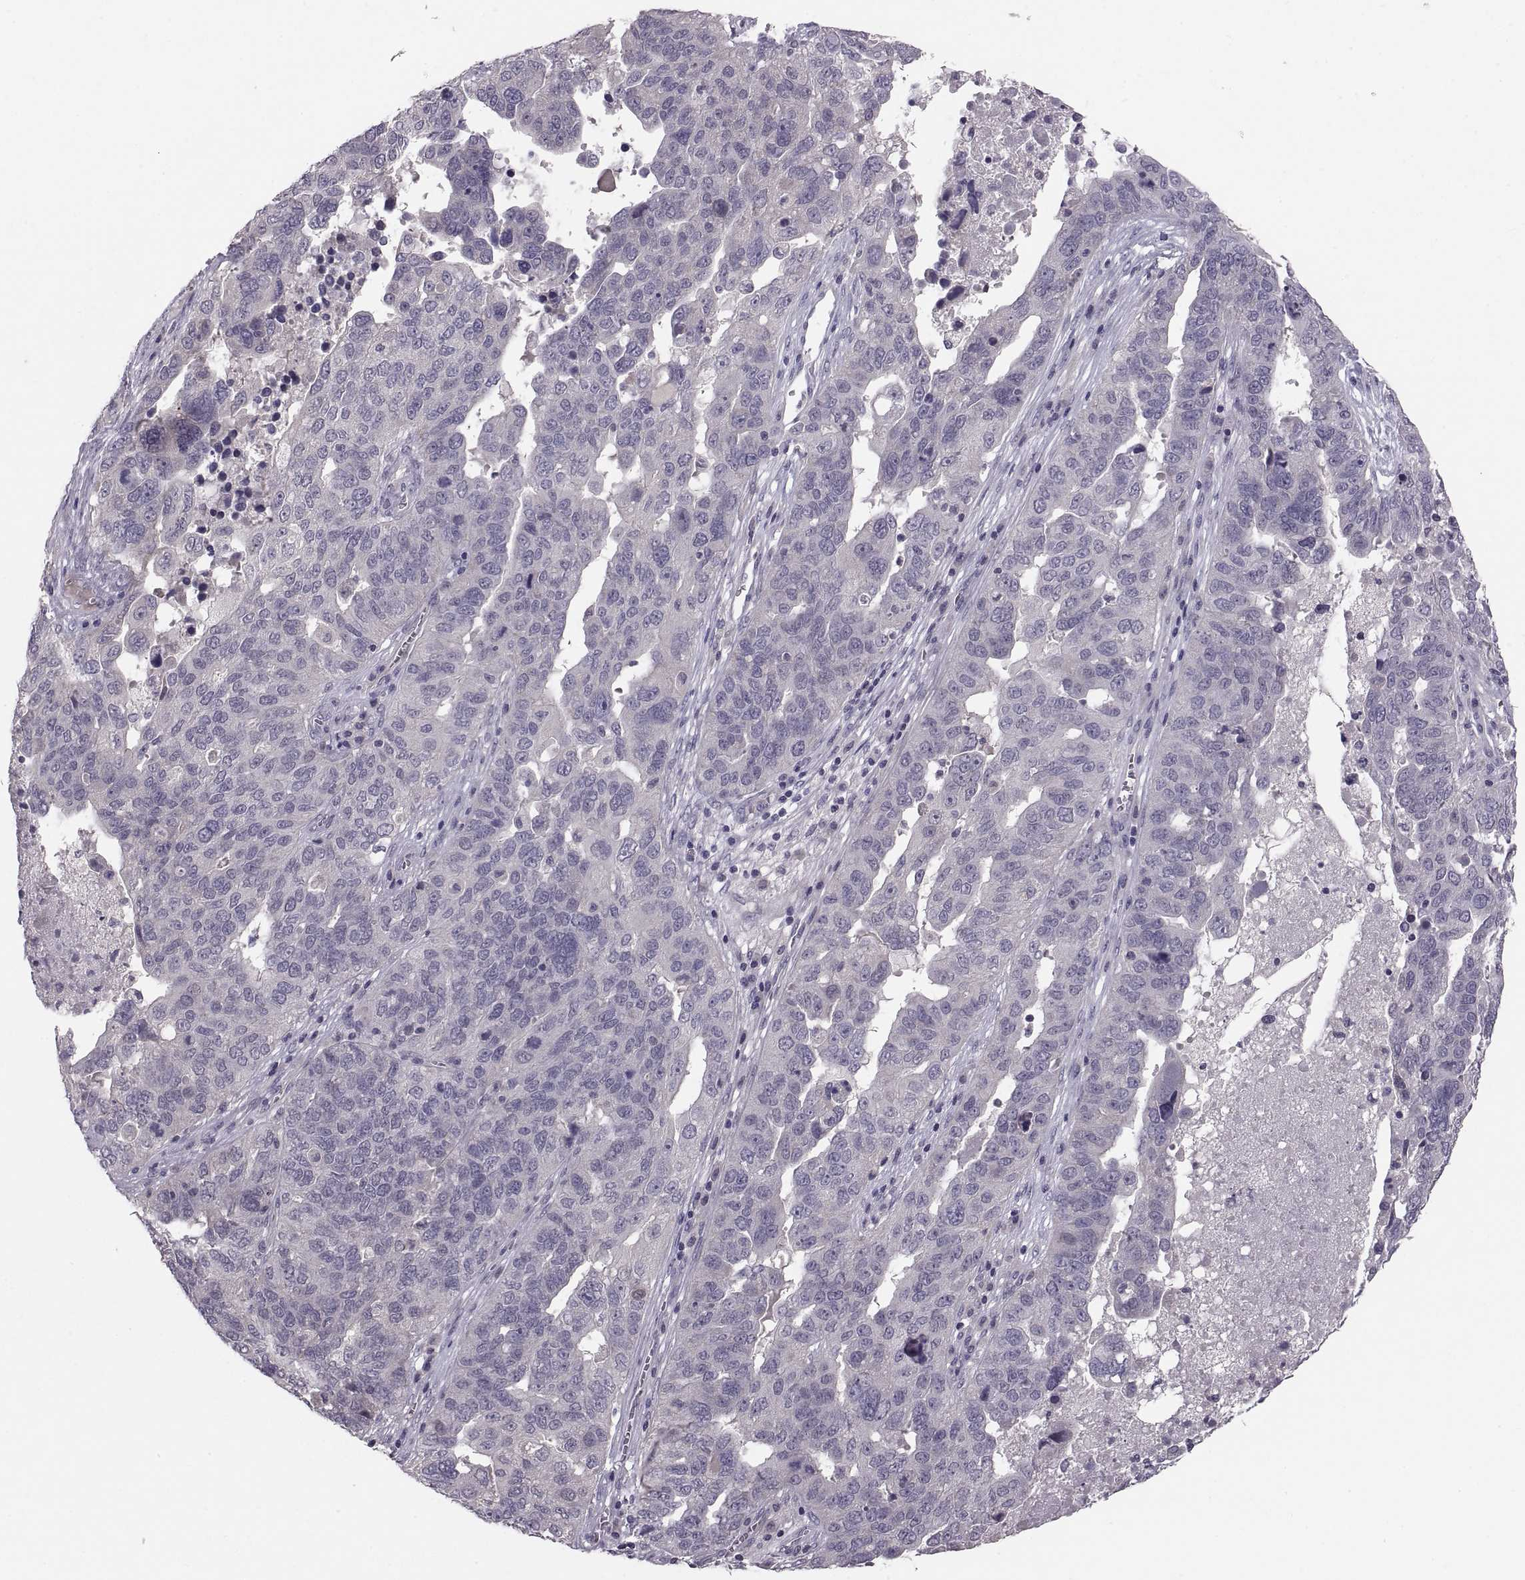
{"staining": {"intensity": "negative", "quantity": "none", "location": "none"}, "tissue": "ovarian cancer", "cell_type": "Tumor cells", "image_type": "cancer", "snomed": [{"axis": "morphology", "description": "Carcinoma, endometroid"}, {"axis": "topography", "description": "Soft tissue"}, {"axis": "topography", "description": "Ovary"}], "caption": "Endometroid carcinoma (ovarian) was stained to show a protein in brown. There is no significant expression in tumor cells.", "gene": "PAX2", "patient": {"sex": "female", "age": 52}}